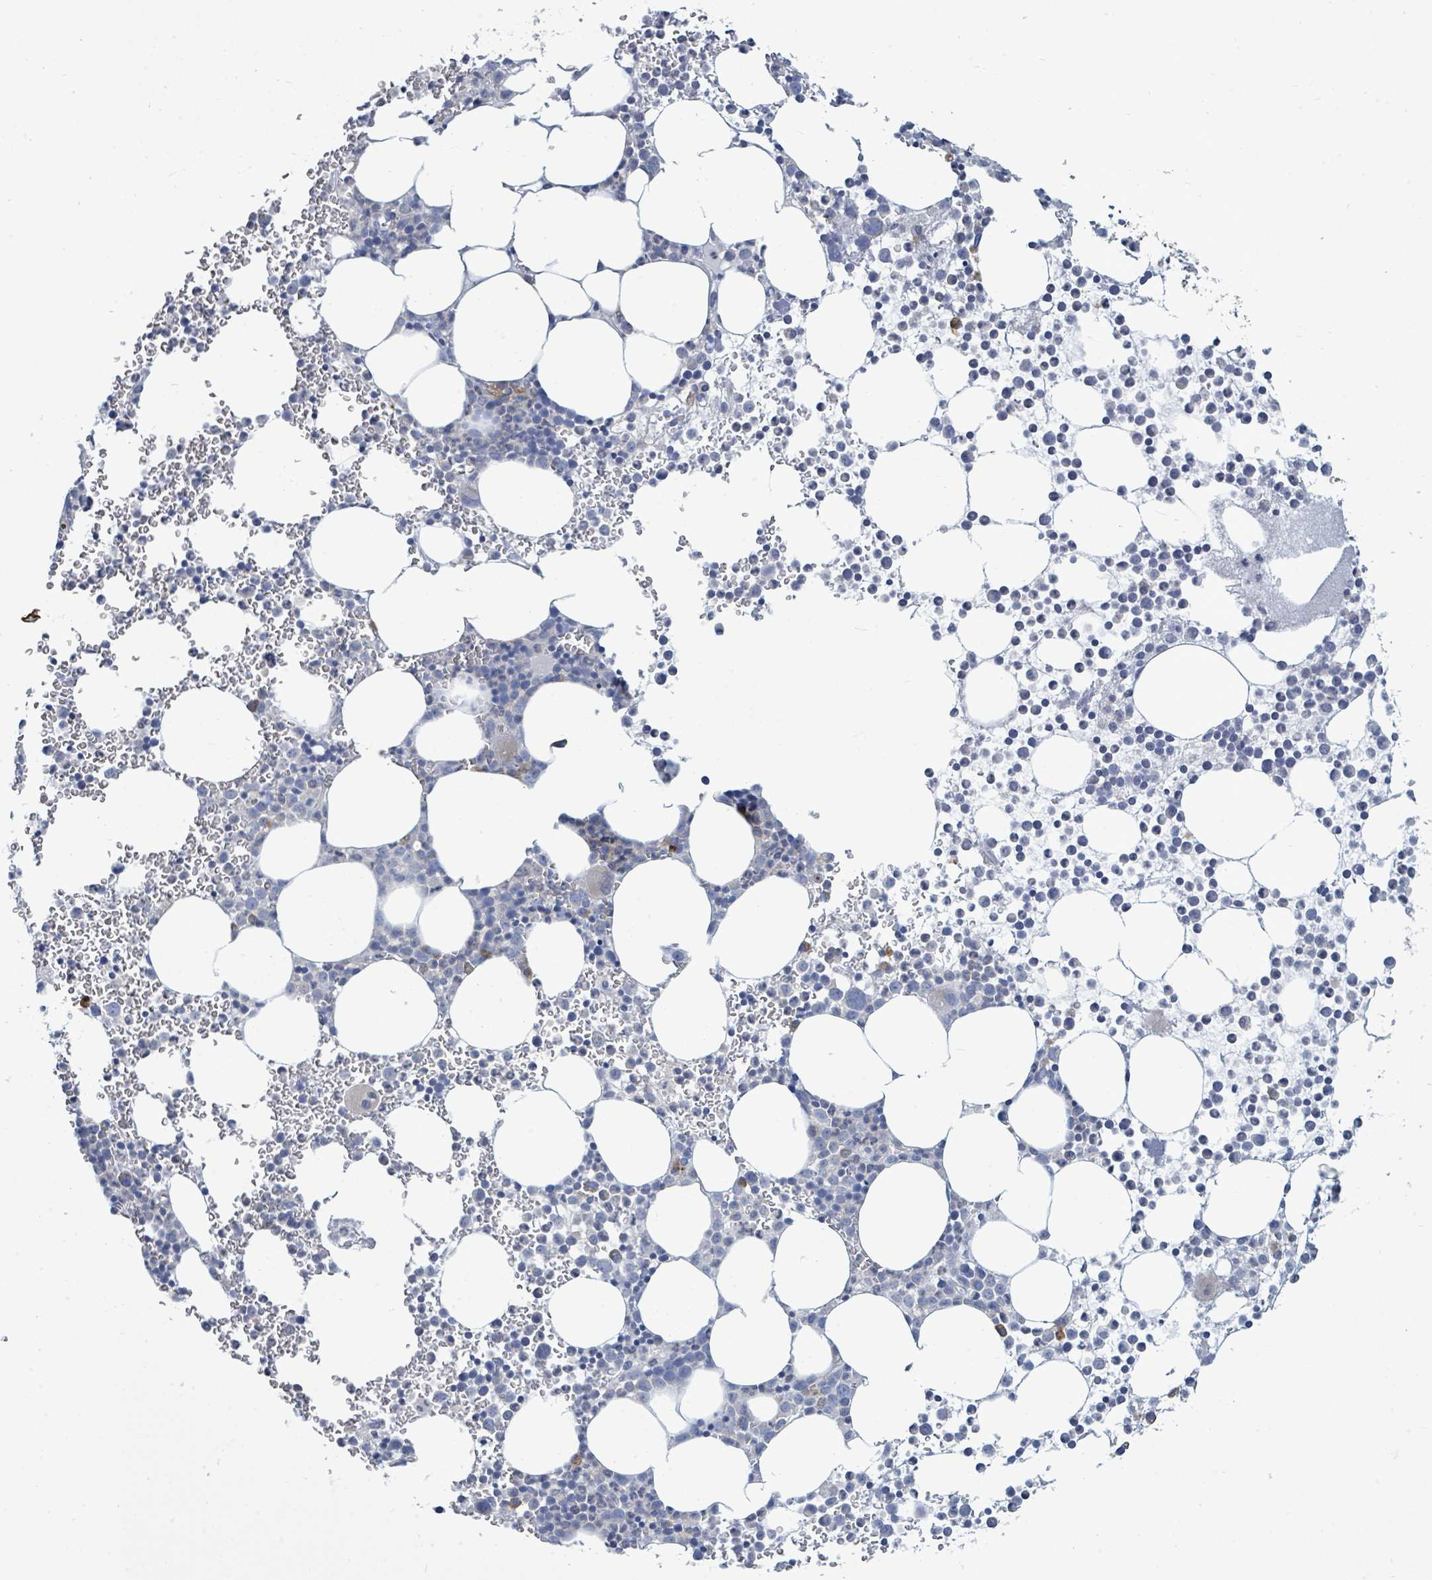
{"staining": {"intensity": "negative", "quantity": "none", "location": "none"}, "tissue": "bone marrow", "cell_type": "Hematopoietic cells", "image_type": "normal", "snomed": [{"axis": "morphology", "description": "Normal tissue, NOS"}, {"axis": "topography", "description": "Bone marrow"}], "caption": "Protein analysis of benign bone marrow displays no significant expression in hematopoietic cells.", "gene": "SIRPB1", "patient": {"sex": "female", "age": 78}}